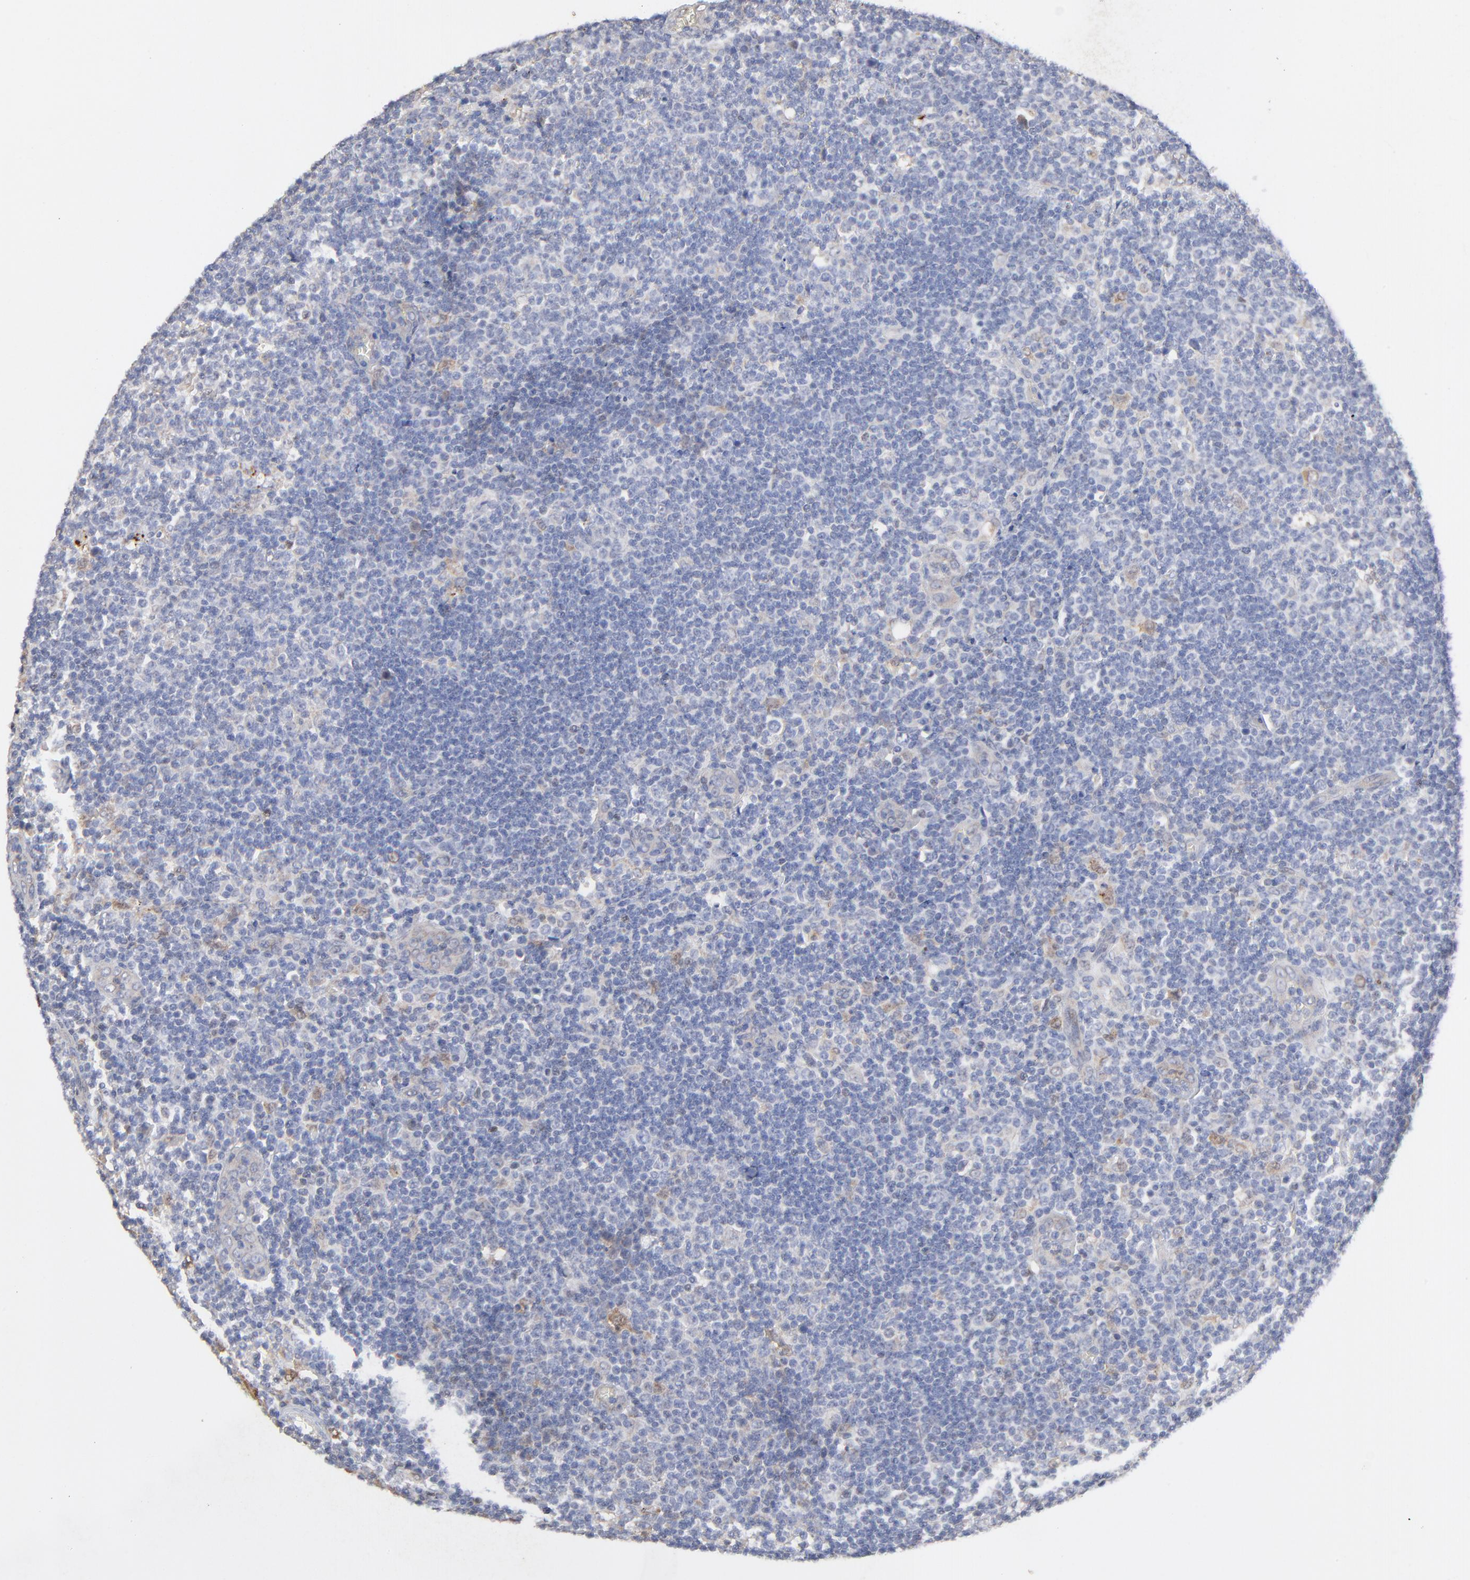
{"staining": {"intensity": "negative", "quantity": "none", "location": "none"}, "tissue": "lymphoma", "cell_type": "Tumor cells", "image_type": "cancer", "snomed": [{"axis": "morphology", "description": "Malignant lymphoma, non-Hodgkin's type, Low grade"}, {"axis": "topography", "description": "Lymph node"}], "caption": "DAB (3,3'-diaminobenzidine) immunohistochemical staining of lymphoma reveals no significant positivity in tumor cells. (Immunohistochemistry (ihc), brightfield microscopy, high magnification).", "gene": "LGALS3", "patient": {"sex": "male", "age": 74}}